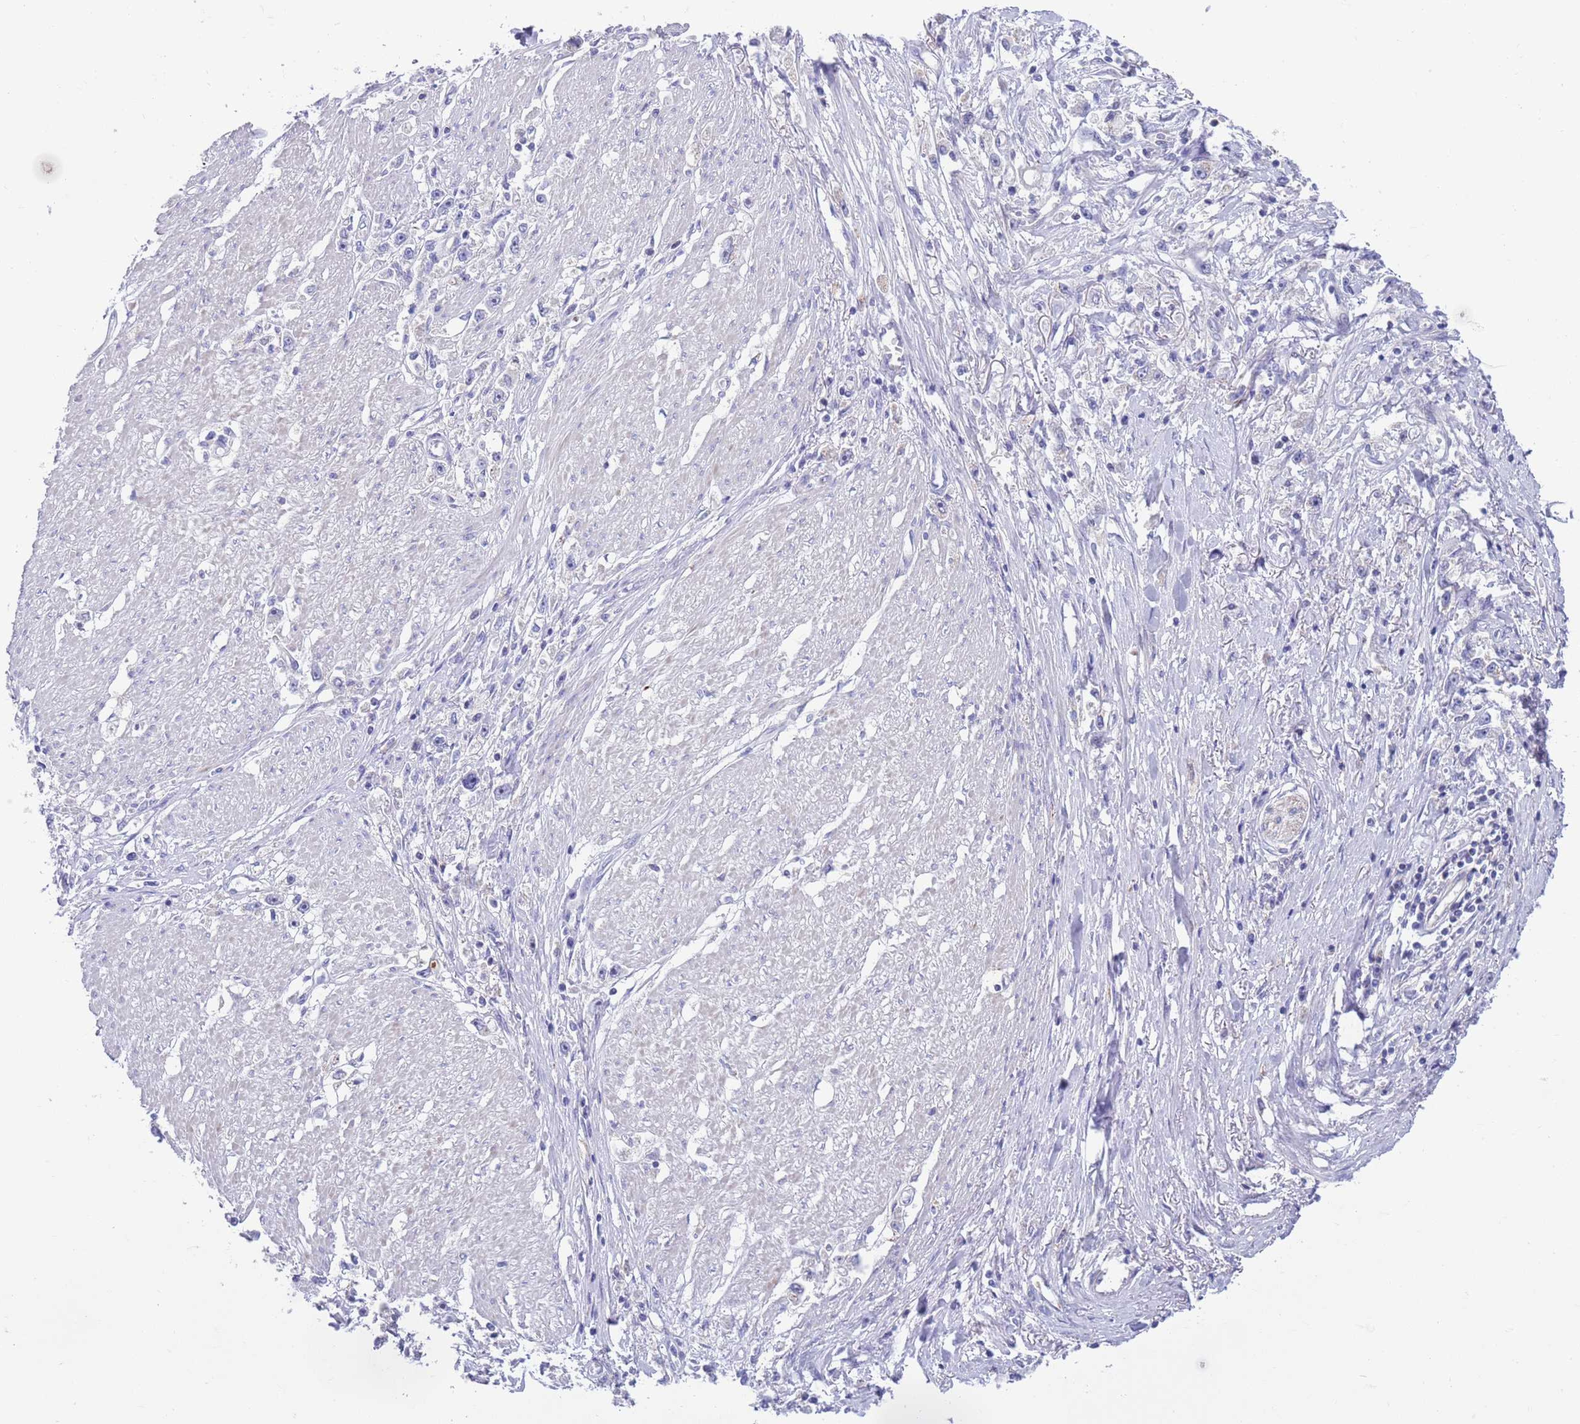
{"staining": {"intensity": "negative", "quantity": "none", "location": "none"}, "tissue": "stomach cancer", "cell_type": "Tumor cells", "image_type": "cancer", "snomed": [{"axis": "morphology", "description": "Adenocarcinoma, NOS"}, {"axis": "topography", "description": "Stomach"}], "caption": "The histopathology image shows no staining of tumor cells in adenocarcinoma (stomach). (DAB immunohistochemistry (IHC) with hematoxylin counter stain).", "gene": "KLHL29", "patient": {"sex": "female", "age": 59}}